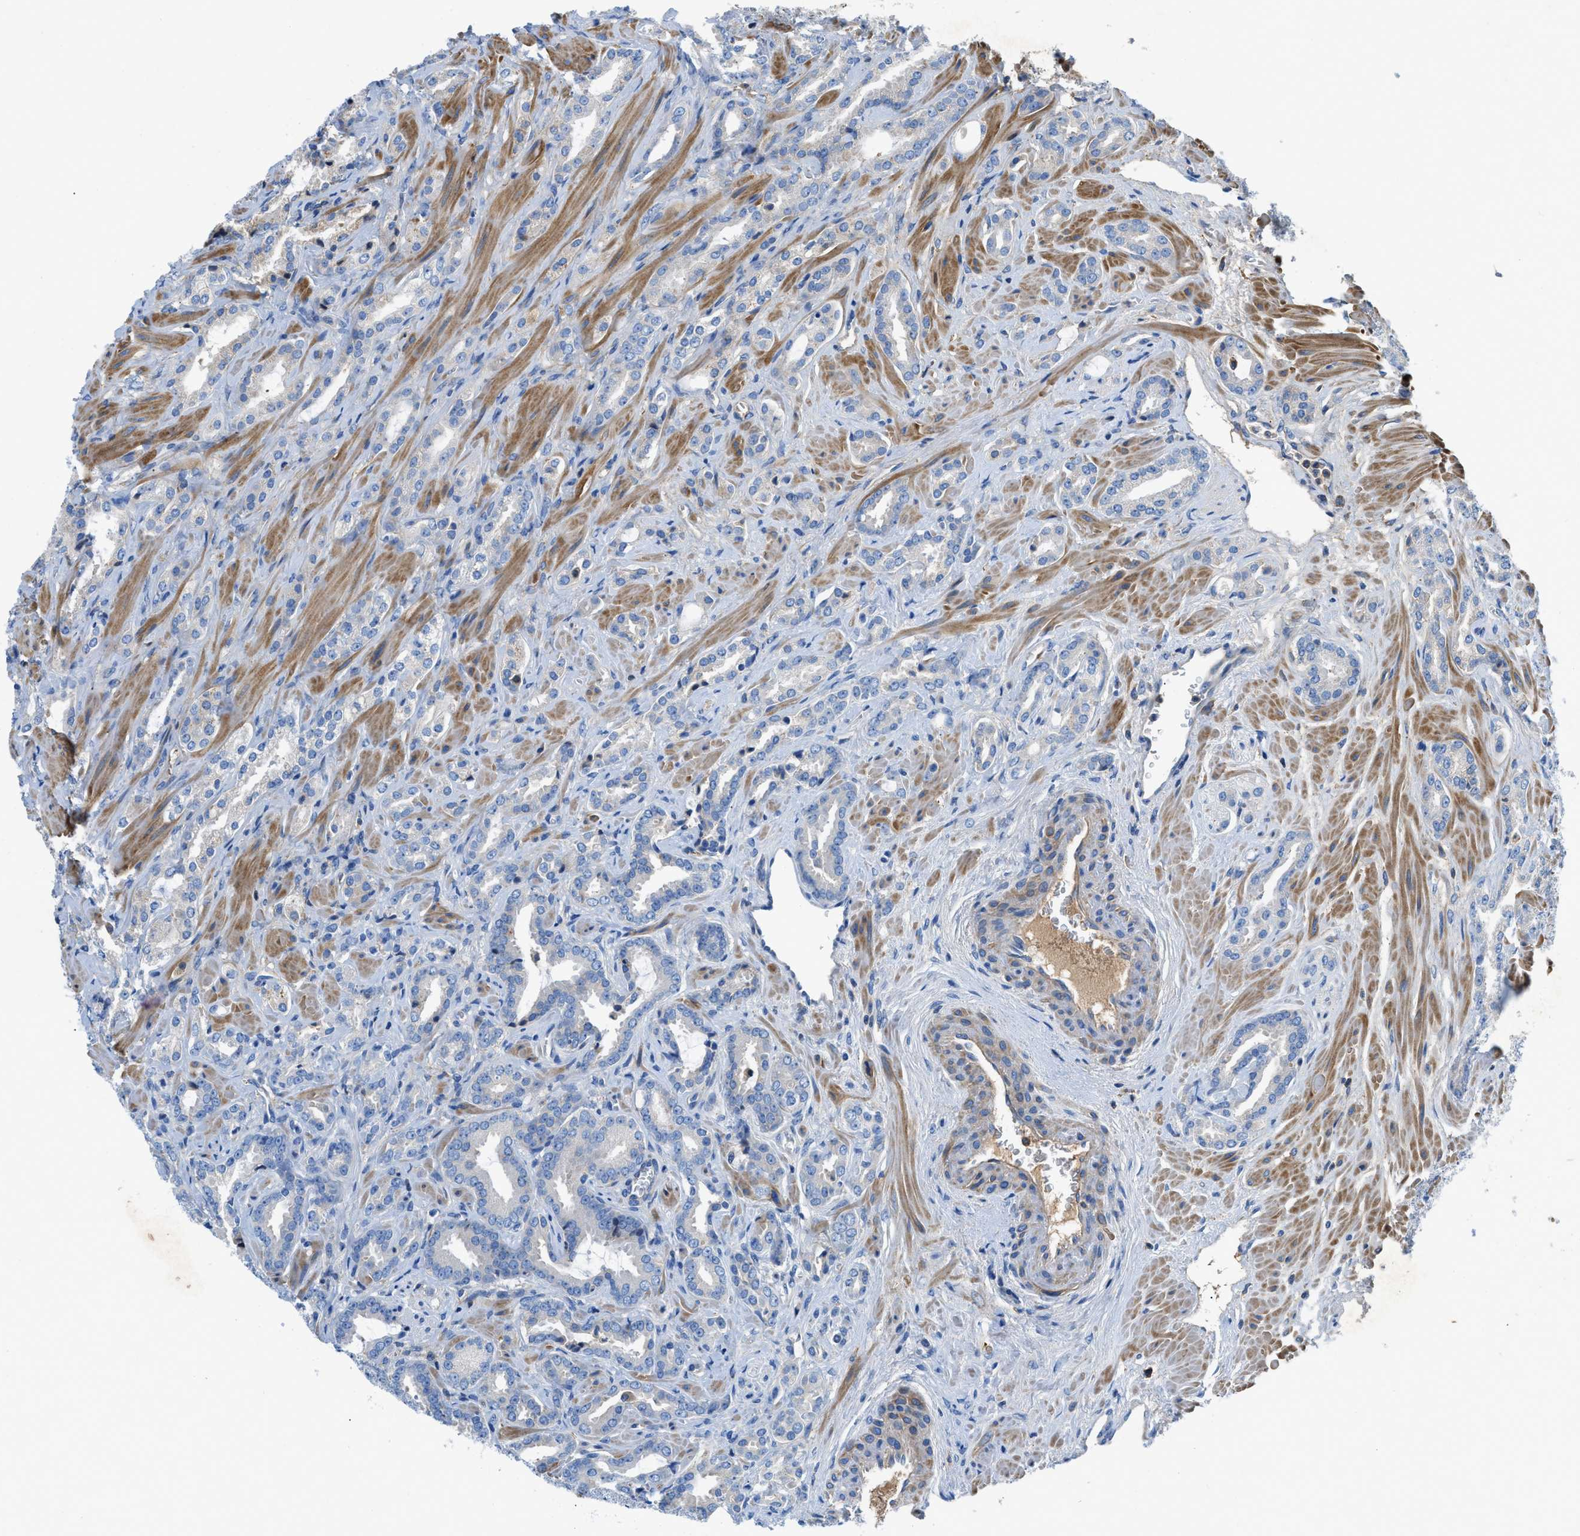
{"staining": {"intensity": "negative", "quantity": "none", "location": "none"}, "tissue": "prostate cancer", "cell_type": "Tumor cells", "image_type": "cancer", "snomed": [{"axis": "morphology", "description": "Adenocarcinoma, High grade"}, {"axis": "topography", "description": "Prostate"}], "caption": "Immunohistochemistry micrograph of human prostate cancer (high-grade adenocarcinoma) stained for a protein (brown), which reveals no positivity in tumor cells.", "gene": "ATP6V0D1", "patient": {"sex": "male", "age": 64}}